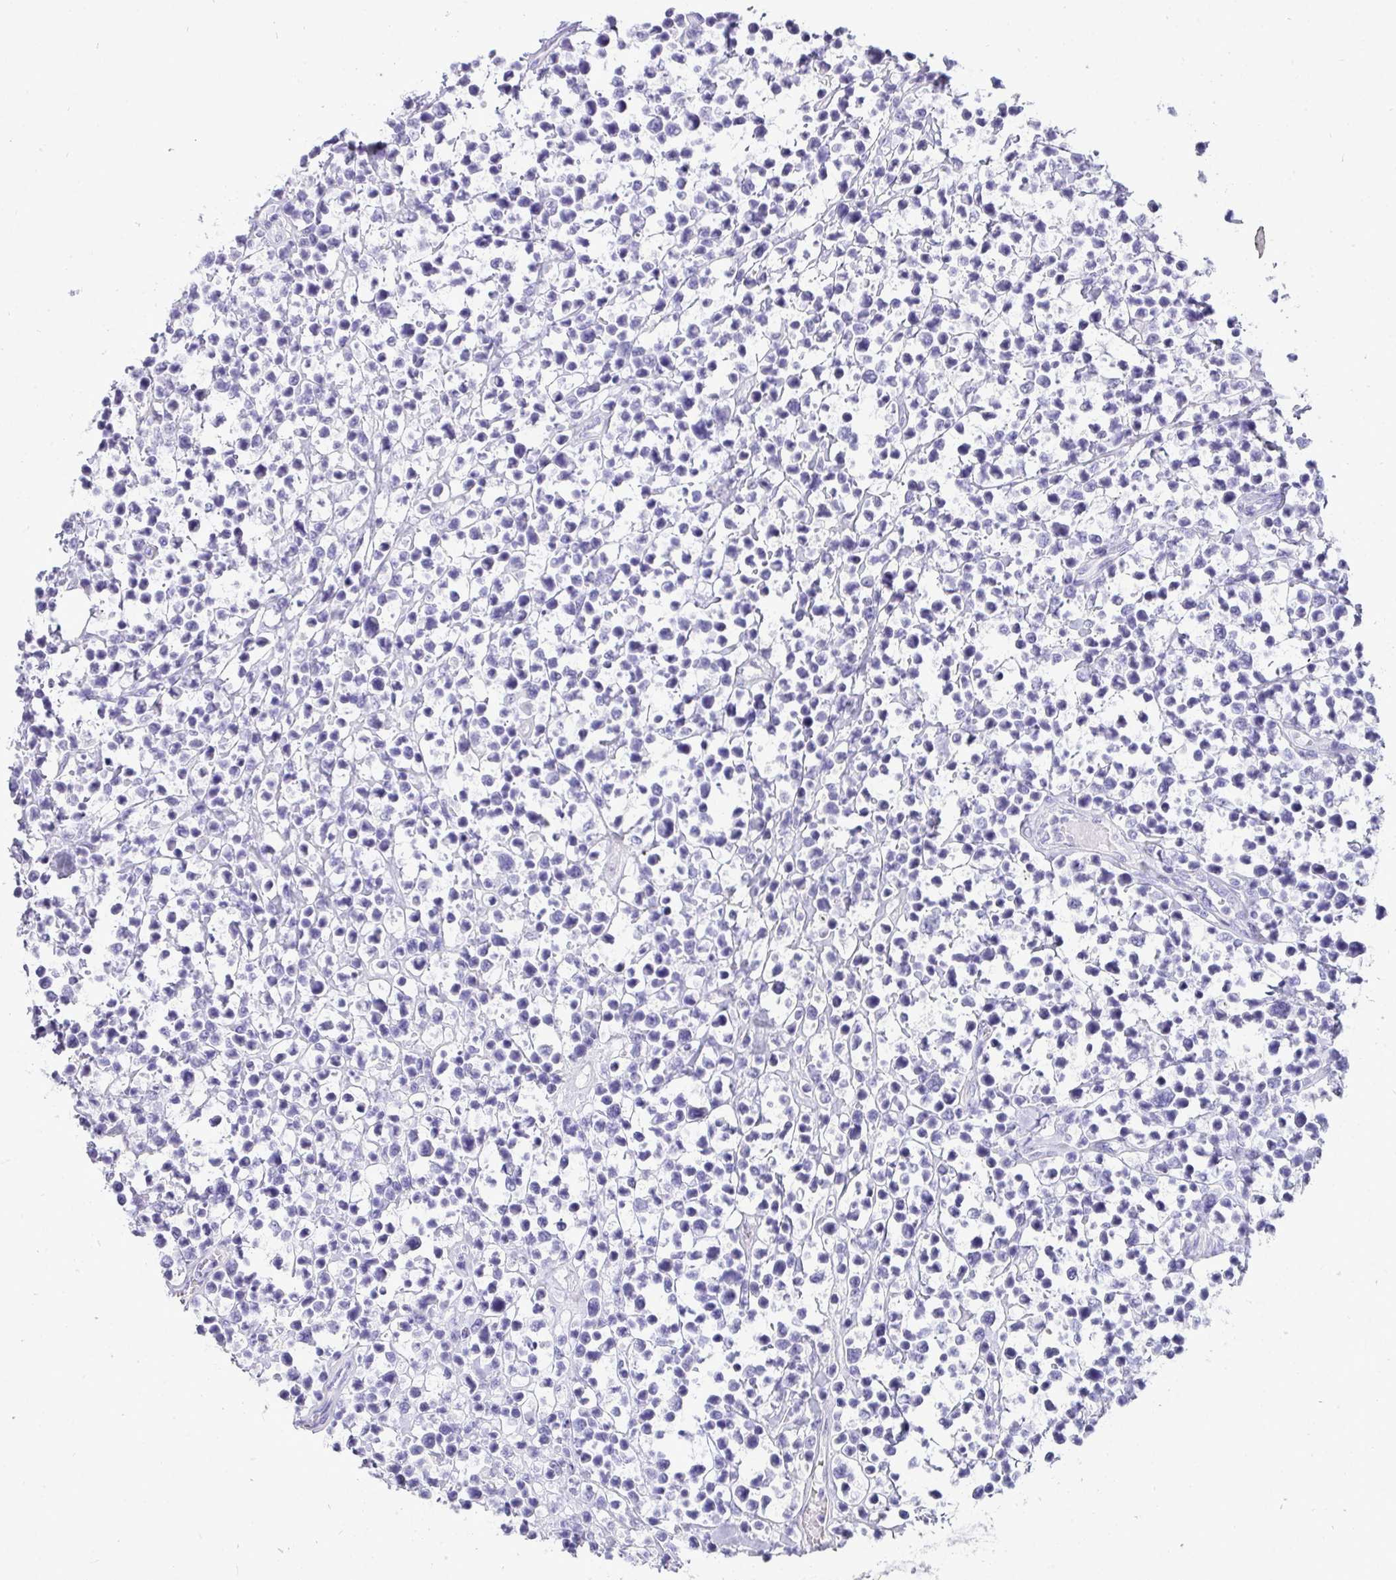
{"staining": {"intensity": "negative", "quantity": "none", "location": "none"}, "tissue": "lymphoma", "cell_type": "Tumor cells", "image_type": "cancer", "snomed": [{"axis": "morphology", "description": "Malignant lymphoma, non-Hodgkin's type, Low grade"}, {"axis": "topography", "description": "Lymph node"}], "caption": "This photomicrograph is of lymphoma stained with IHC to label a protein in brown with the nuclei are counter-stained blue. There is no positivity in tumor cells.", "gene": "HSPB6", "patient": {"sex": "male", "age": 60}}